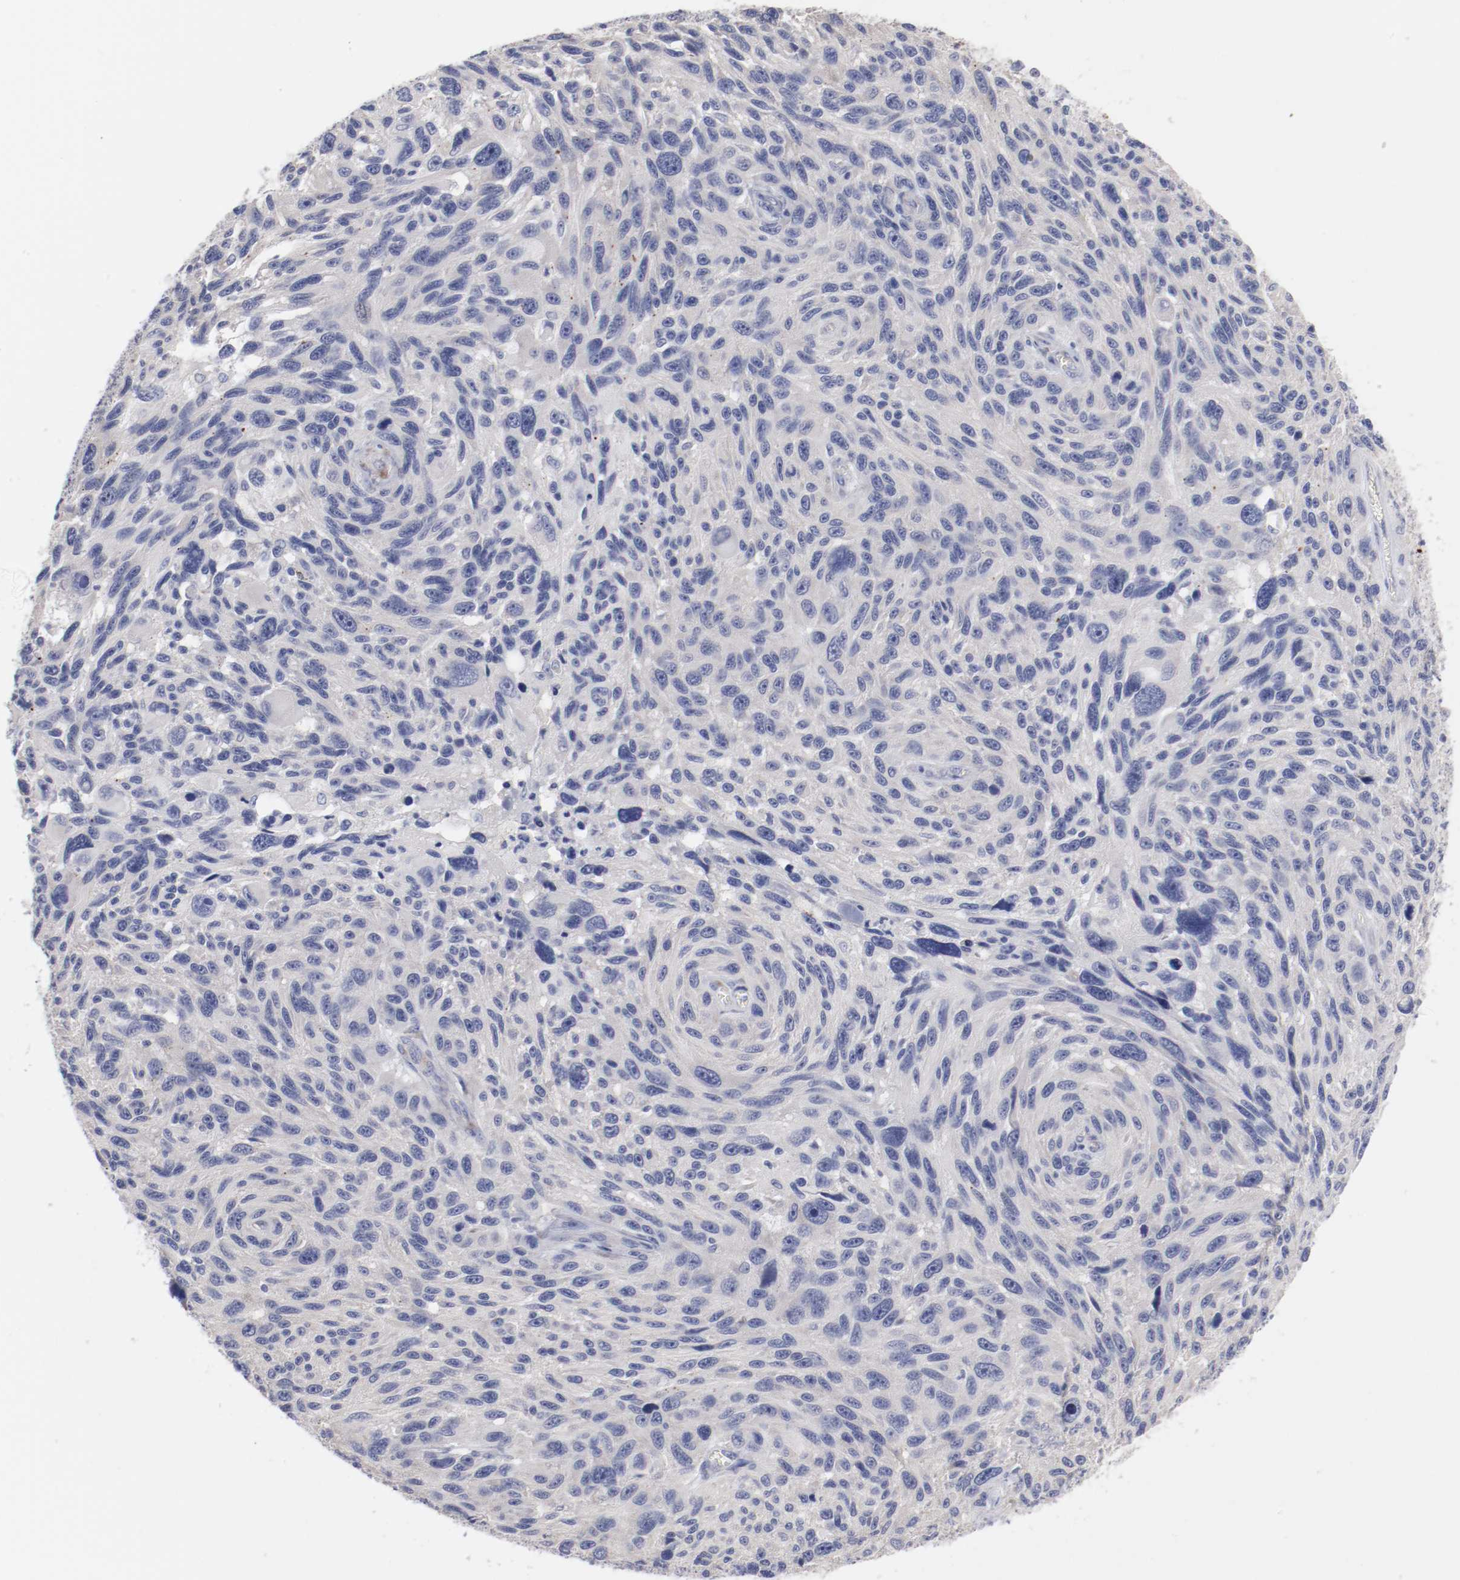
{"staining": {"intensity": "negative", "quantity": "none", "location": "none"}, "tissue": "melanoma", "cell_type": "Tumor cells", "image_type": "cancer", "snomed": [{"axis": "morphology", "description": "Malignant melanoma, NOS"}, {"axis": "topography", "description": "Skin"}], "caption": "Melanoma stained for a protein using IHC exhibits no positivity tumor cells.", "gene": "CPE", "patient": {"sex": "male", "age": 53}}